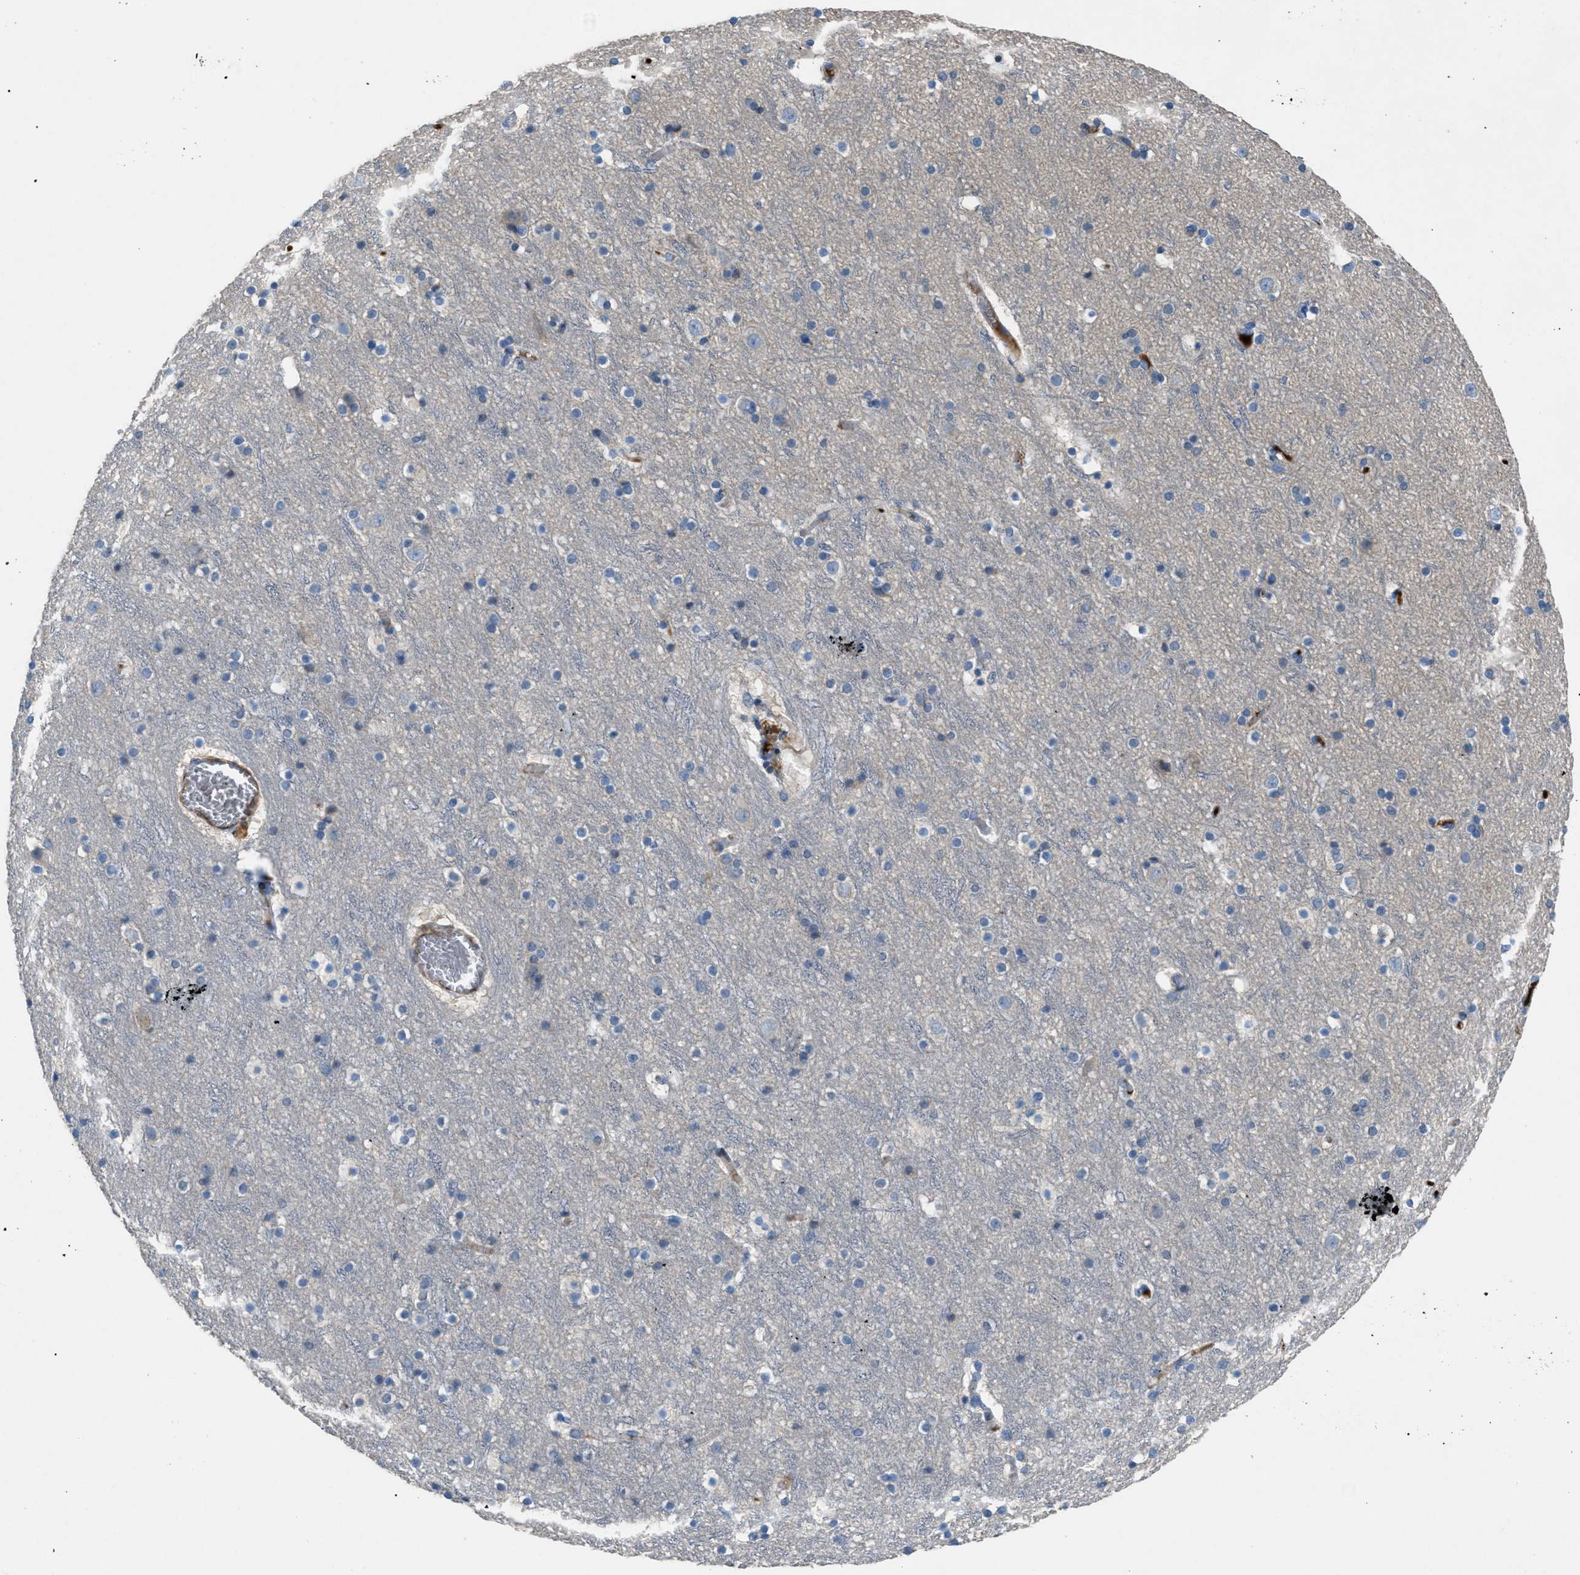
{"staining": {"intensity": "negative", "quantity": "none", "location": "none"}, "tissue": "cerebral cortex", "cell_type": "Endothelial cells", "image_type": "normal", "snomed": [{"axis": "morphology", "description": "Normal tissue, NOS"}, {"axis": "topography", "description": "Cerebral cortex"}], "caption": "Cerebral cortex stained for a protein using IHC demonstrates no positivity endothelial cells.", "gene": "SGCZ", "patient": {"sex": "male", "age": 45}}